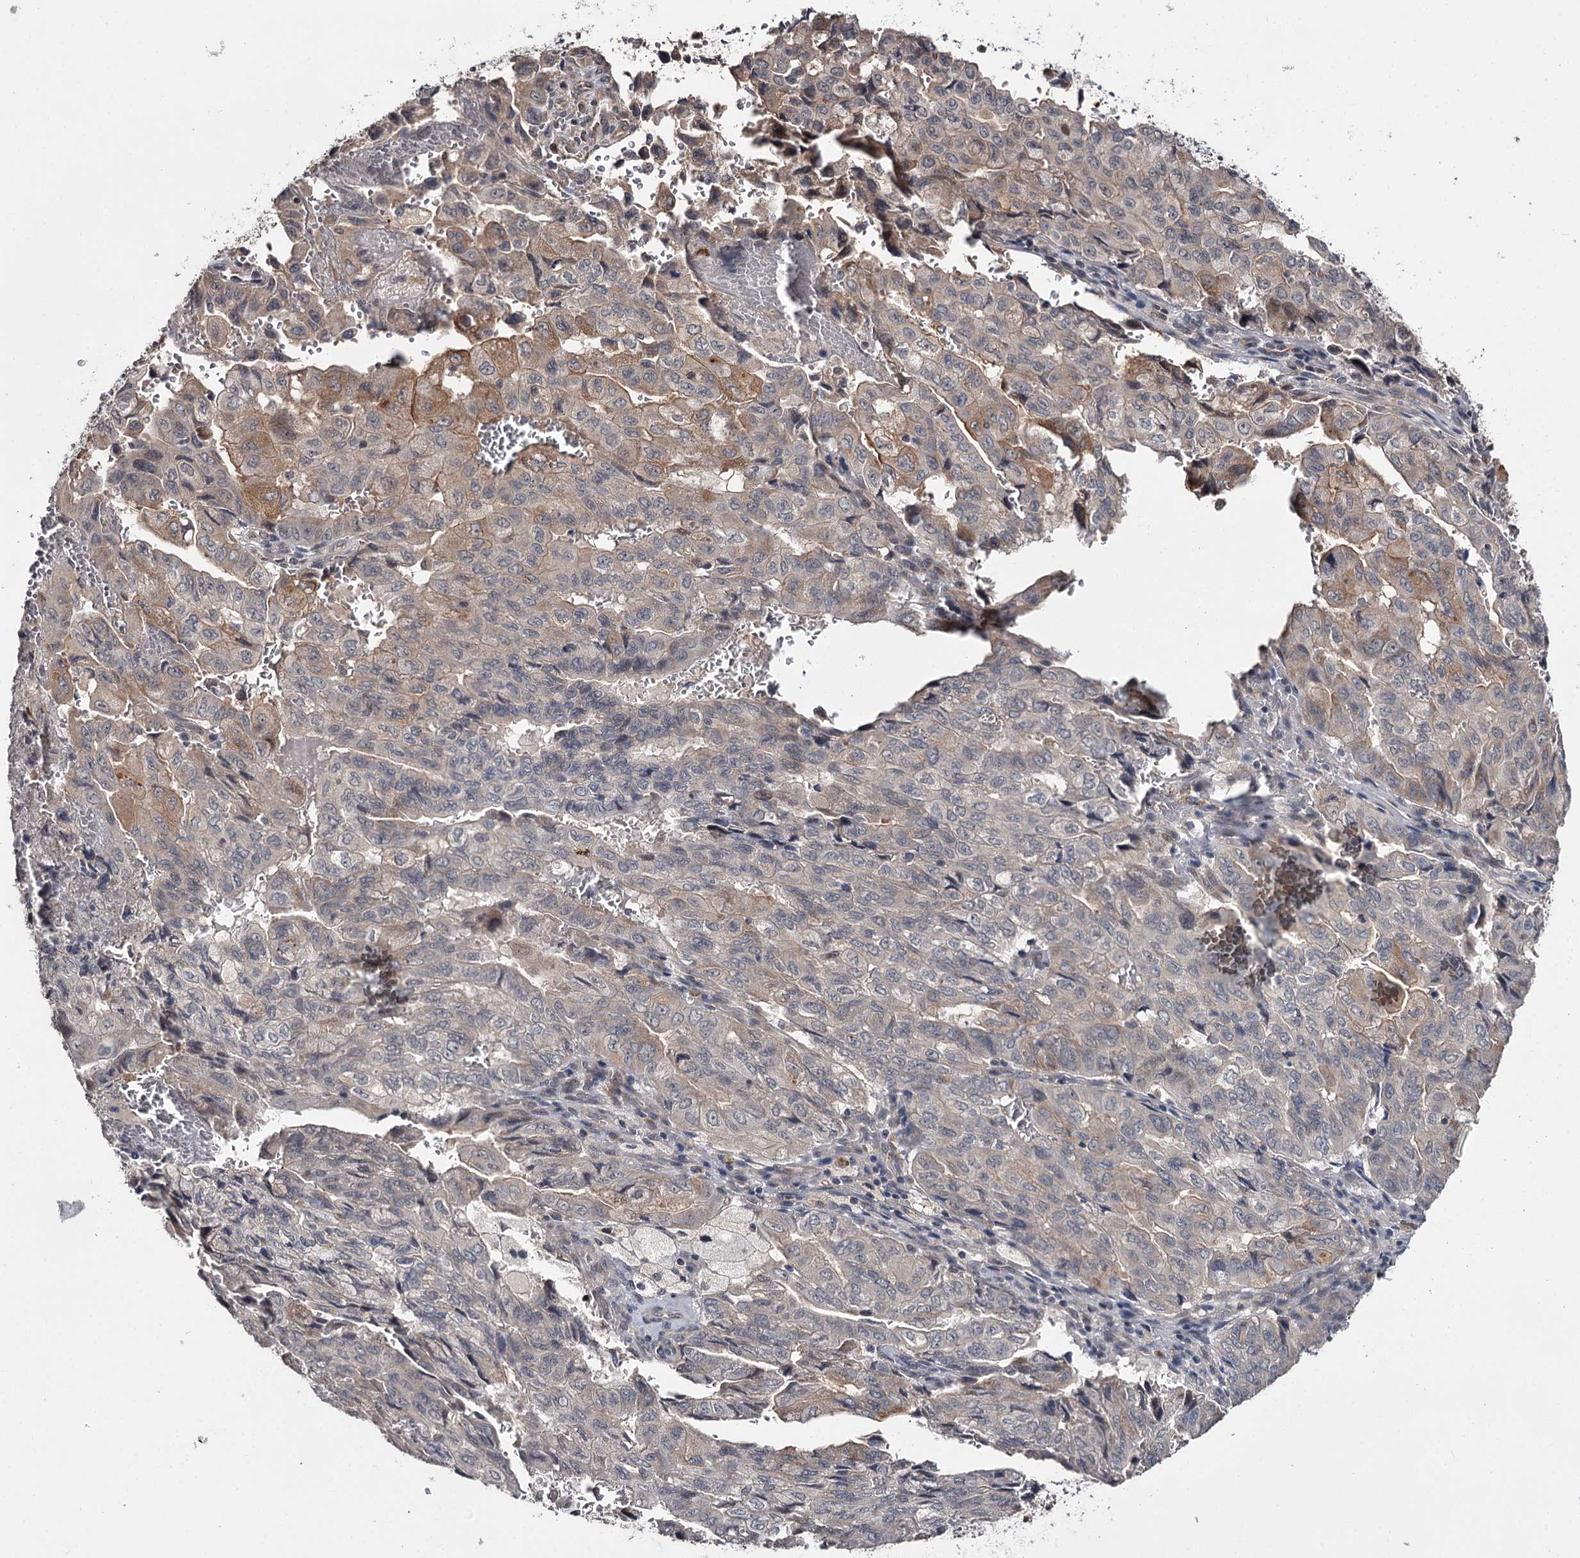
{"staining": {"intensity": "moderate", "quantity": "<25%", "location": "cytoplasmic/membranous"}, "tissue": "pancreatic cancer", "cell_type": "Tumor cells", "image_type": "cancer", "snomed": [{"axis": "morphology", "description": "Adenocarcinoma, NOS"}, {"axis": "topography", "description": "Pancreas"}], "caption": "An immunohistochemistry (IHC) micrograph of tumor tissue is shown. Protein staining in brown shows moderate cytoplasmic/membranous positivity in pancreatic cancer within tumor cells.", "gene": "CWF19L2", "patient": {"sex": "male", "age": 59}}